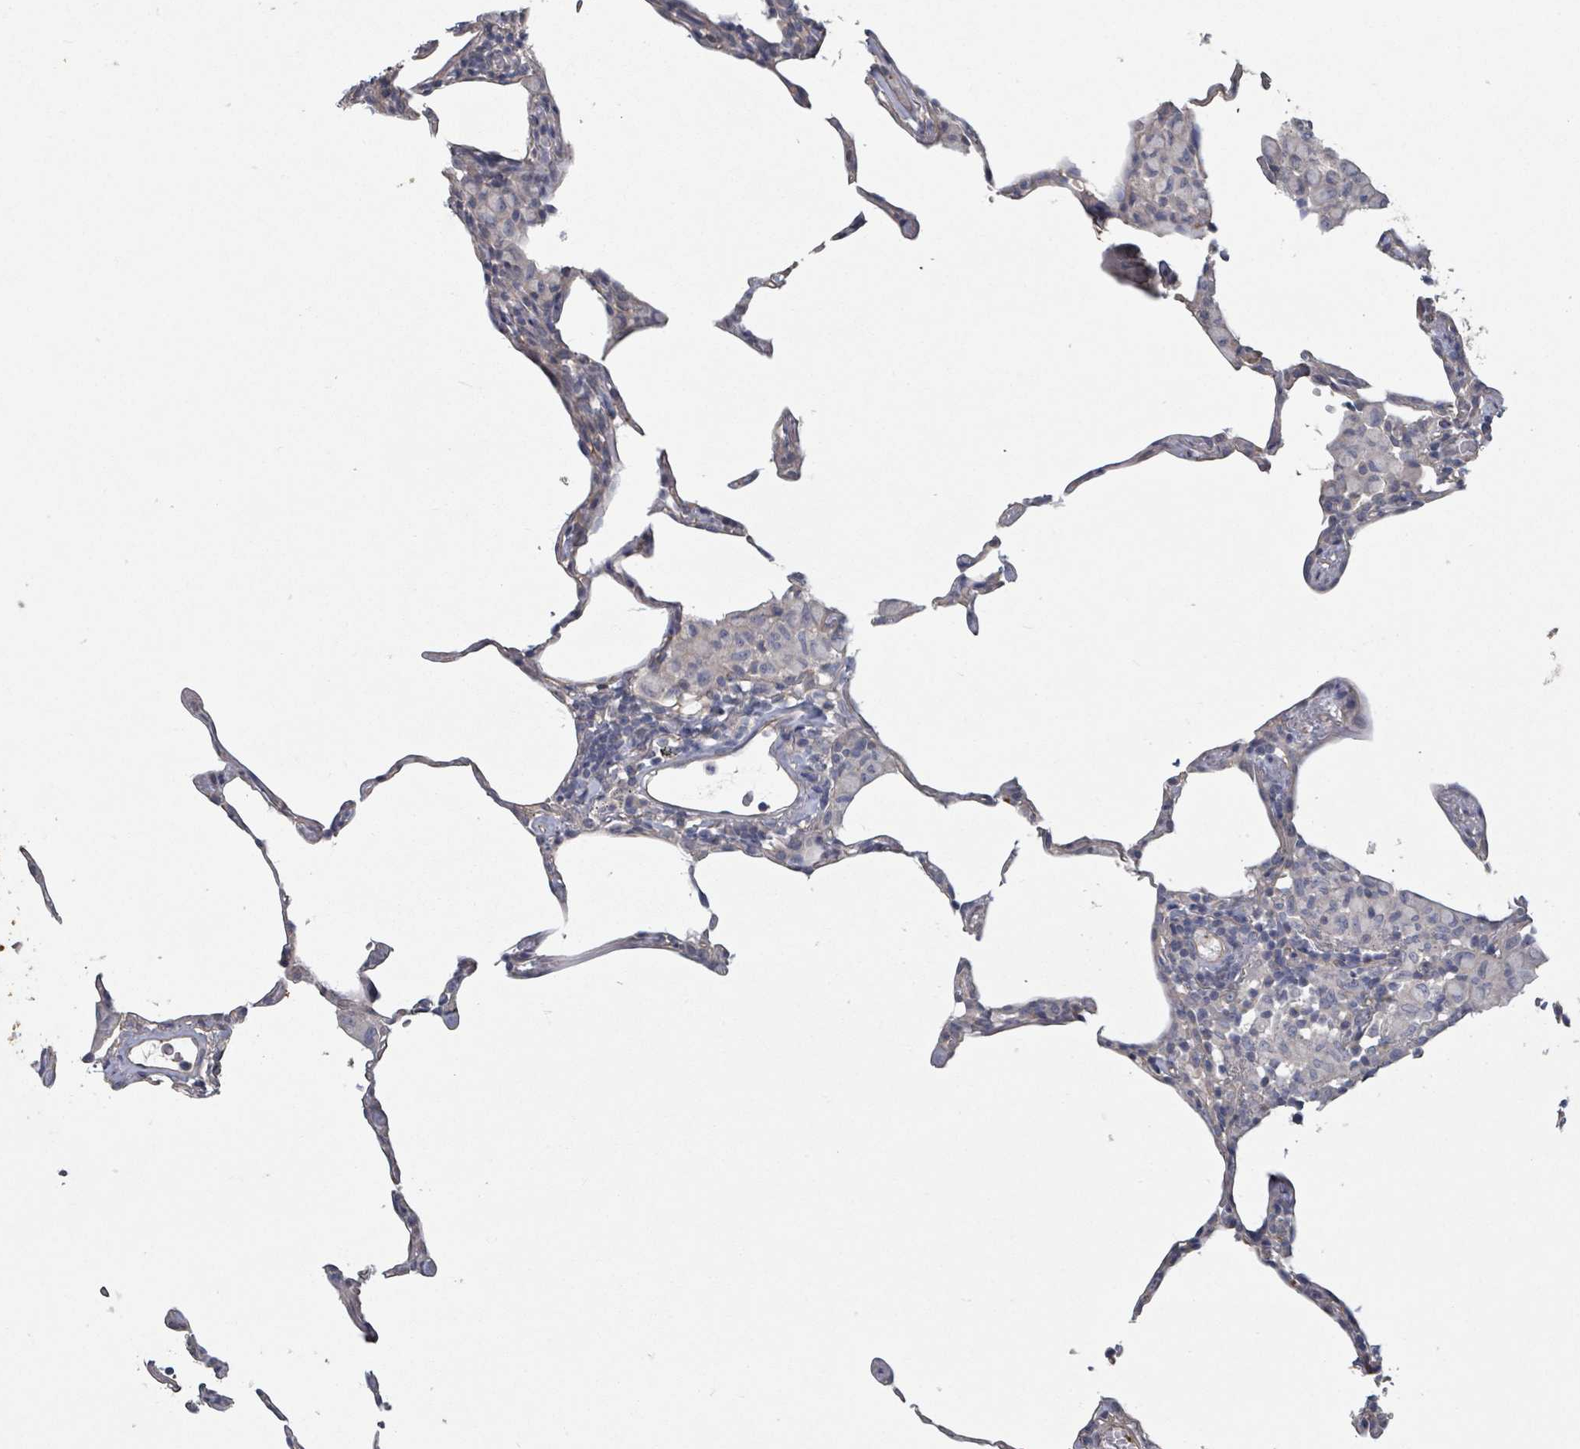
{"staining": {"intensity": "negative", "quantity": "none", "location": "none"}, "tissue": "lung", "cell_type": "Alveolar cells", "image_type": "normal", "snomed": [{"axis": "morphology", "description": "Normal tissue, NOS"}, {"axis": "topography", "description": "Lung"}], "caption": "DAB (3,3'-diaminobenzidine) immunohistochemical staining of unremarkable lung demonstrates no significant staining in alveolar cells.", "gene": "PLAUR", "patient": {"sex": "female", "age": 57}}